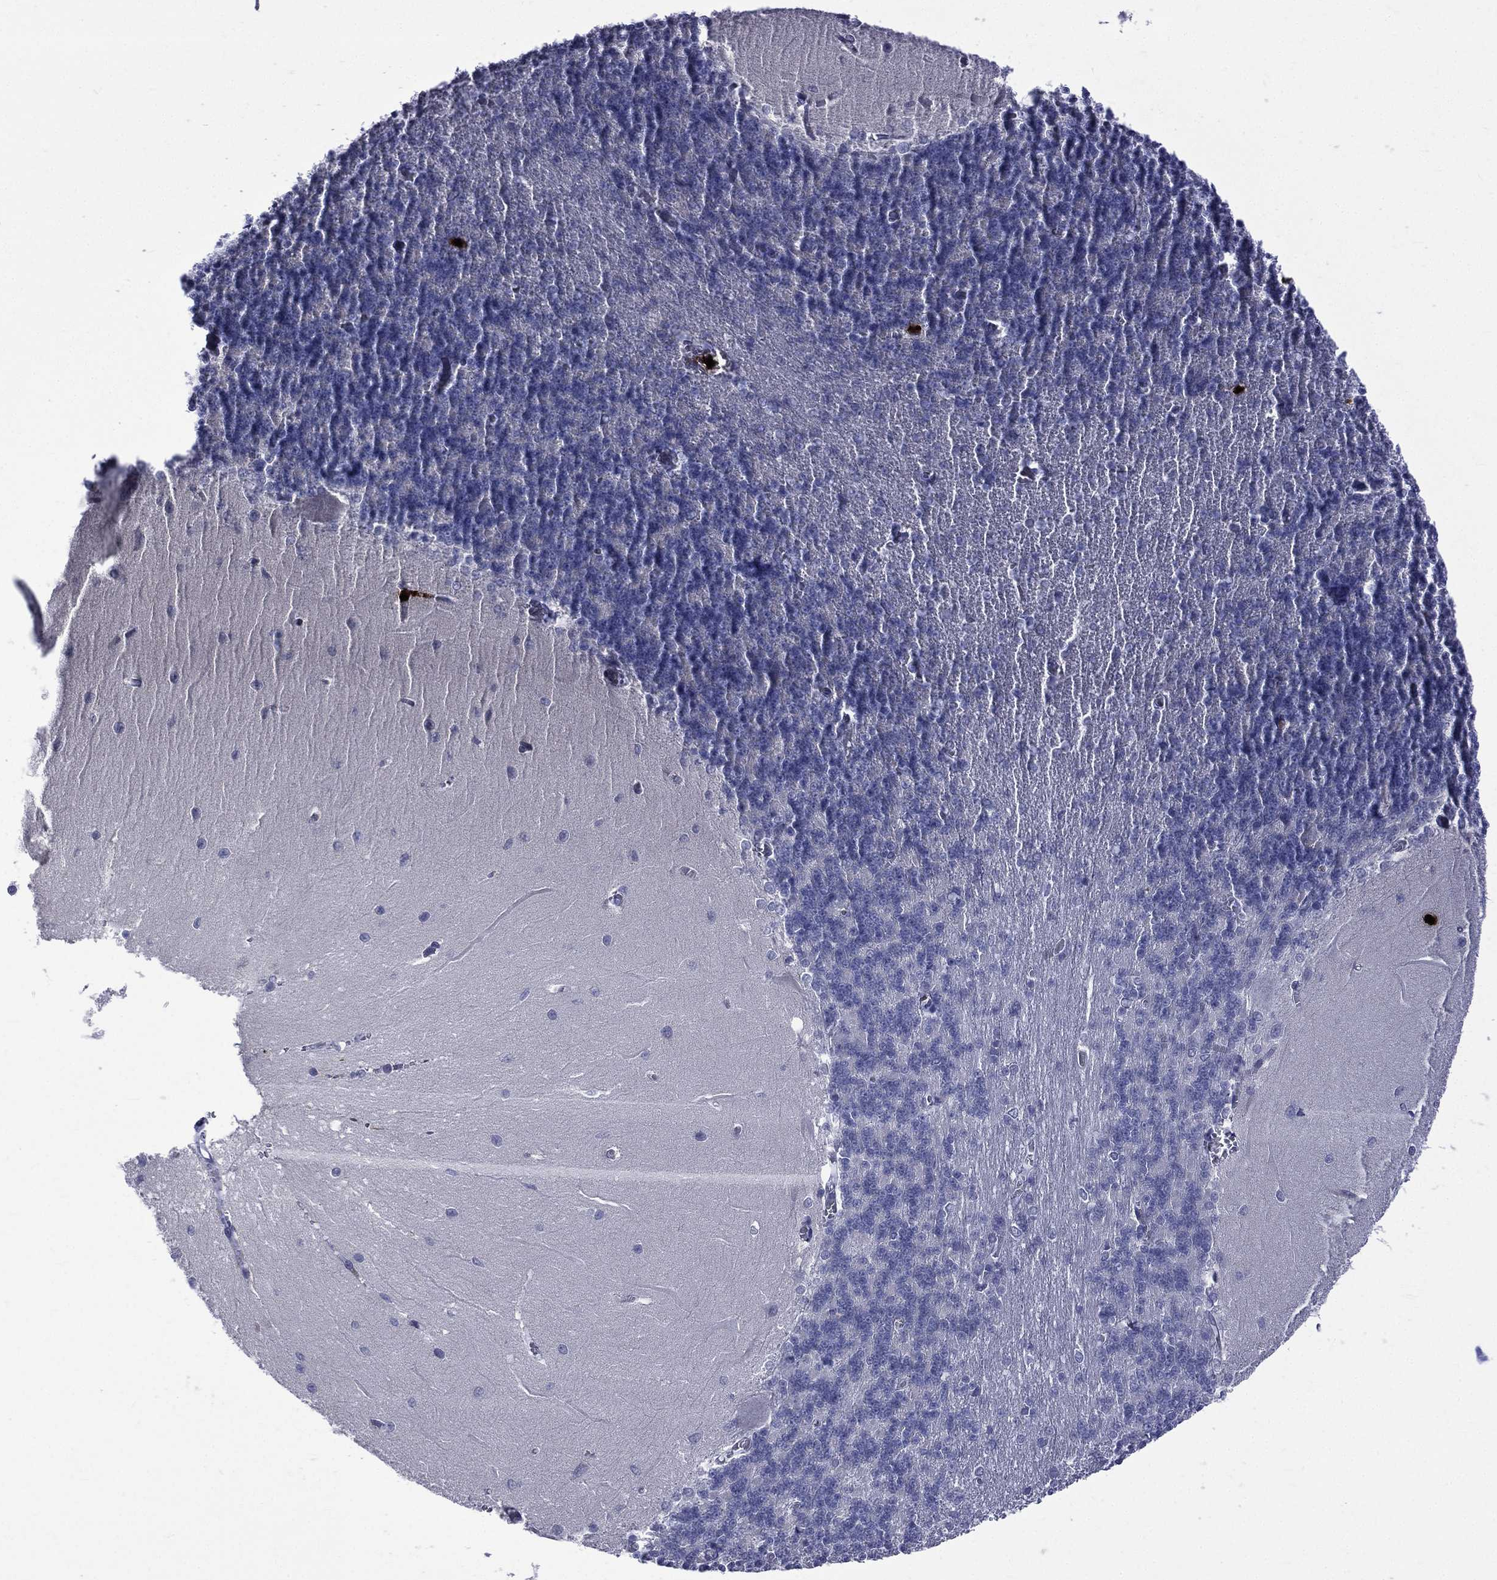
{"staining": {"intensity": "negative", "quantity": "none", "location": "none"}, "tissue": "cerebellum", "cell_type": "Cells in granular layer", "image_type": "normal", "snomed": [{"axis": "morphology", "description": "Normal tissue, NOS"}, {"axis": "topography", "description": "Cerebellum"}], "caption": "This micrograph is of benign cerebellum stained with IHC to label a protein in brown with the nuclei are counter-stained blue. There is no expression in cells in granular layer. Brightfield microscopy of immunohistochemistry stained with DAB (brown) and hematoxylin (blue), captured at high magnification.", "gene": "ELANE", "patient": {"sex": "male", "age": 37}}